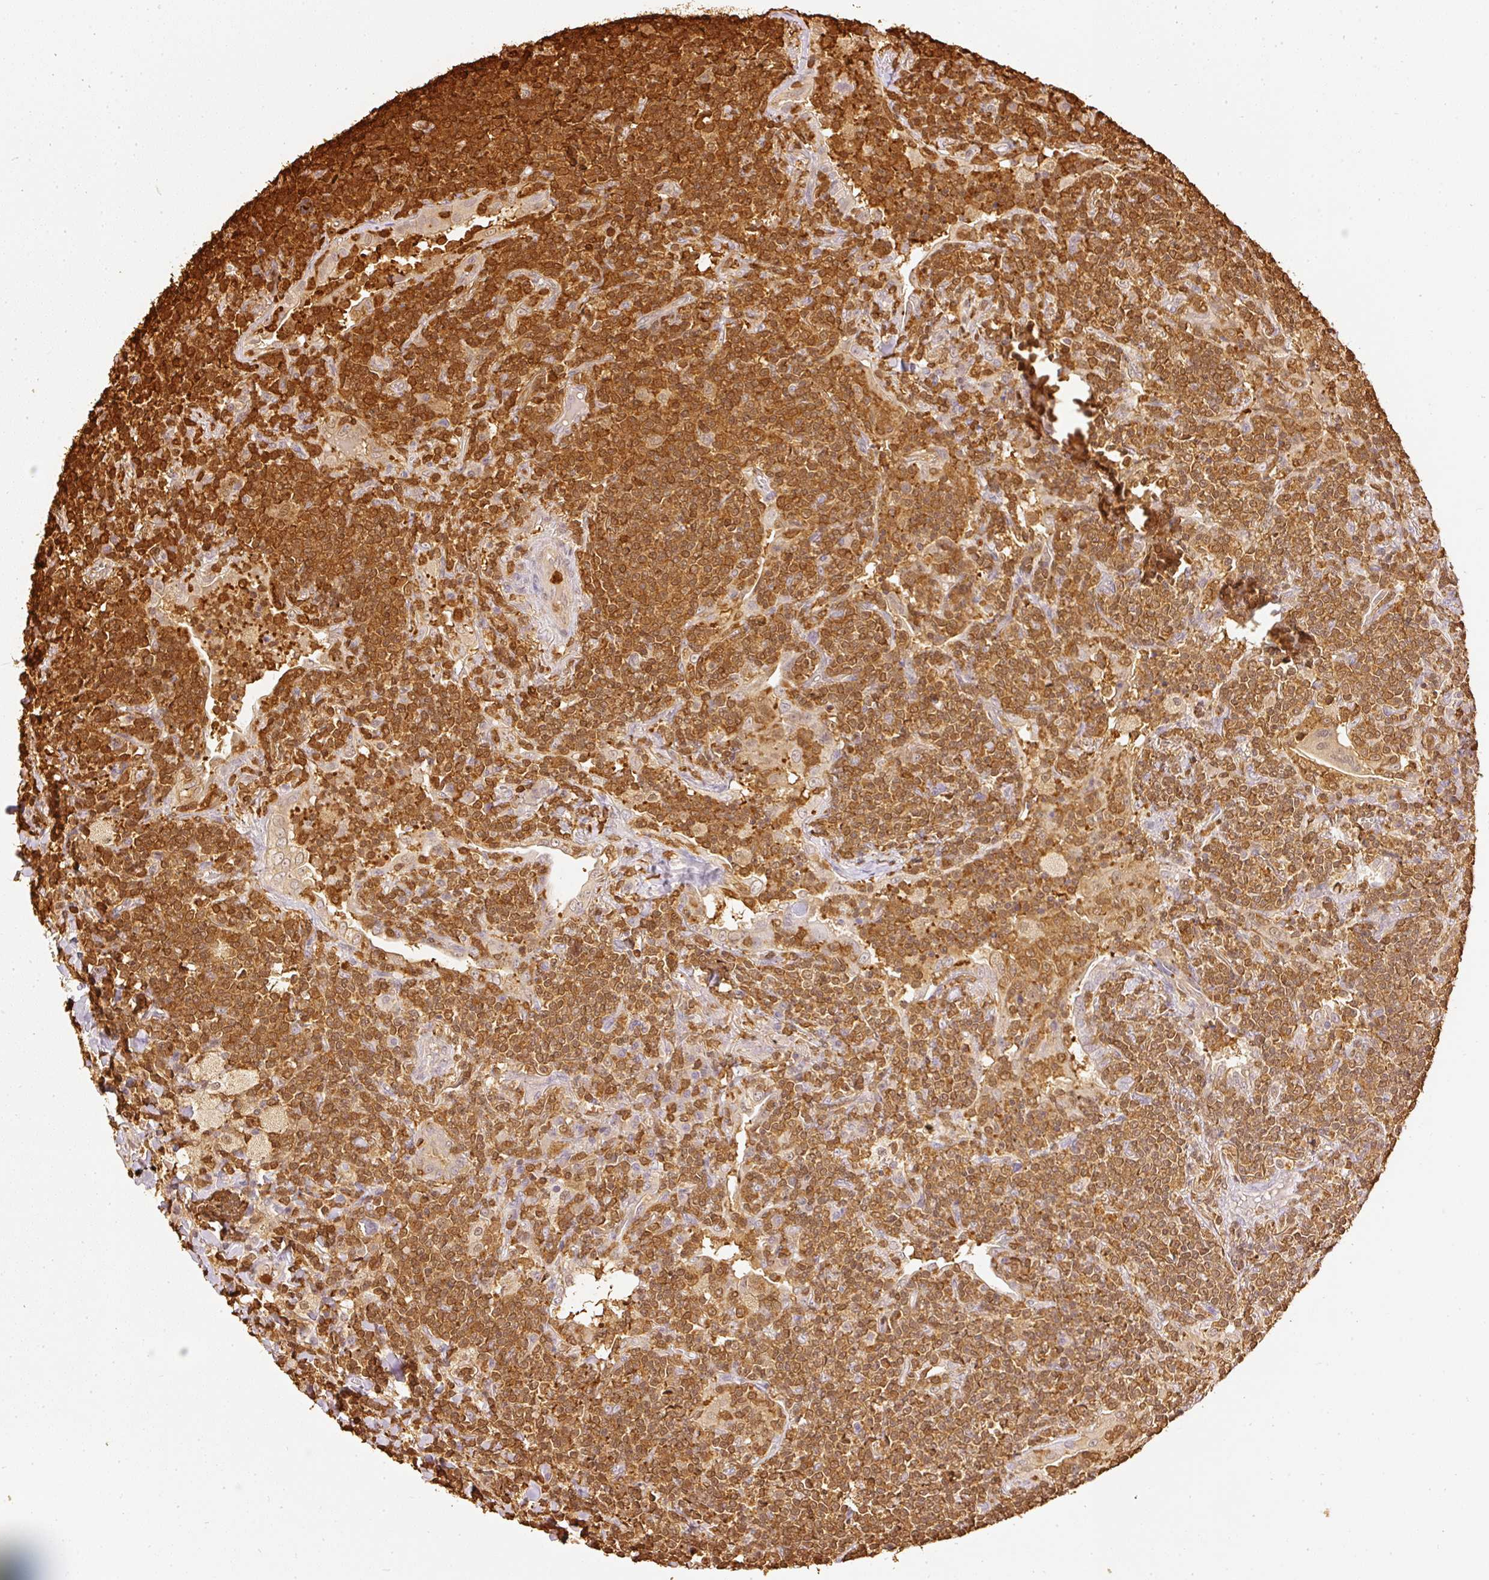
{"staining": {"intensity": "strong", "quantity": ">75%", "location": "cytoplasmic/membranous"}, "tissue": "lymphoma", "cell_type": "Tumor cells", "image_type": "cancer", "snomed": [{"axis": "morphology", "description": "Malignant lymphoma, non-Hodgkin's type, Low grade"}, {"axis": "topography", "description": "Lung"}], "caption": "A brown stain shows strong cytoplasmic/membranous staining of a protein in malignant lymphoma, non-Hodgkin's type (low-grade) tumor cells. (DAB IHC with brightfield microscopy, high magnification).", "gene": "PFN1", "patient": {"sex": "female", "age": 71}}